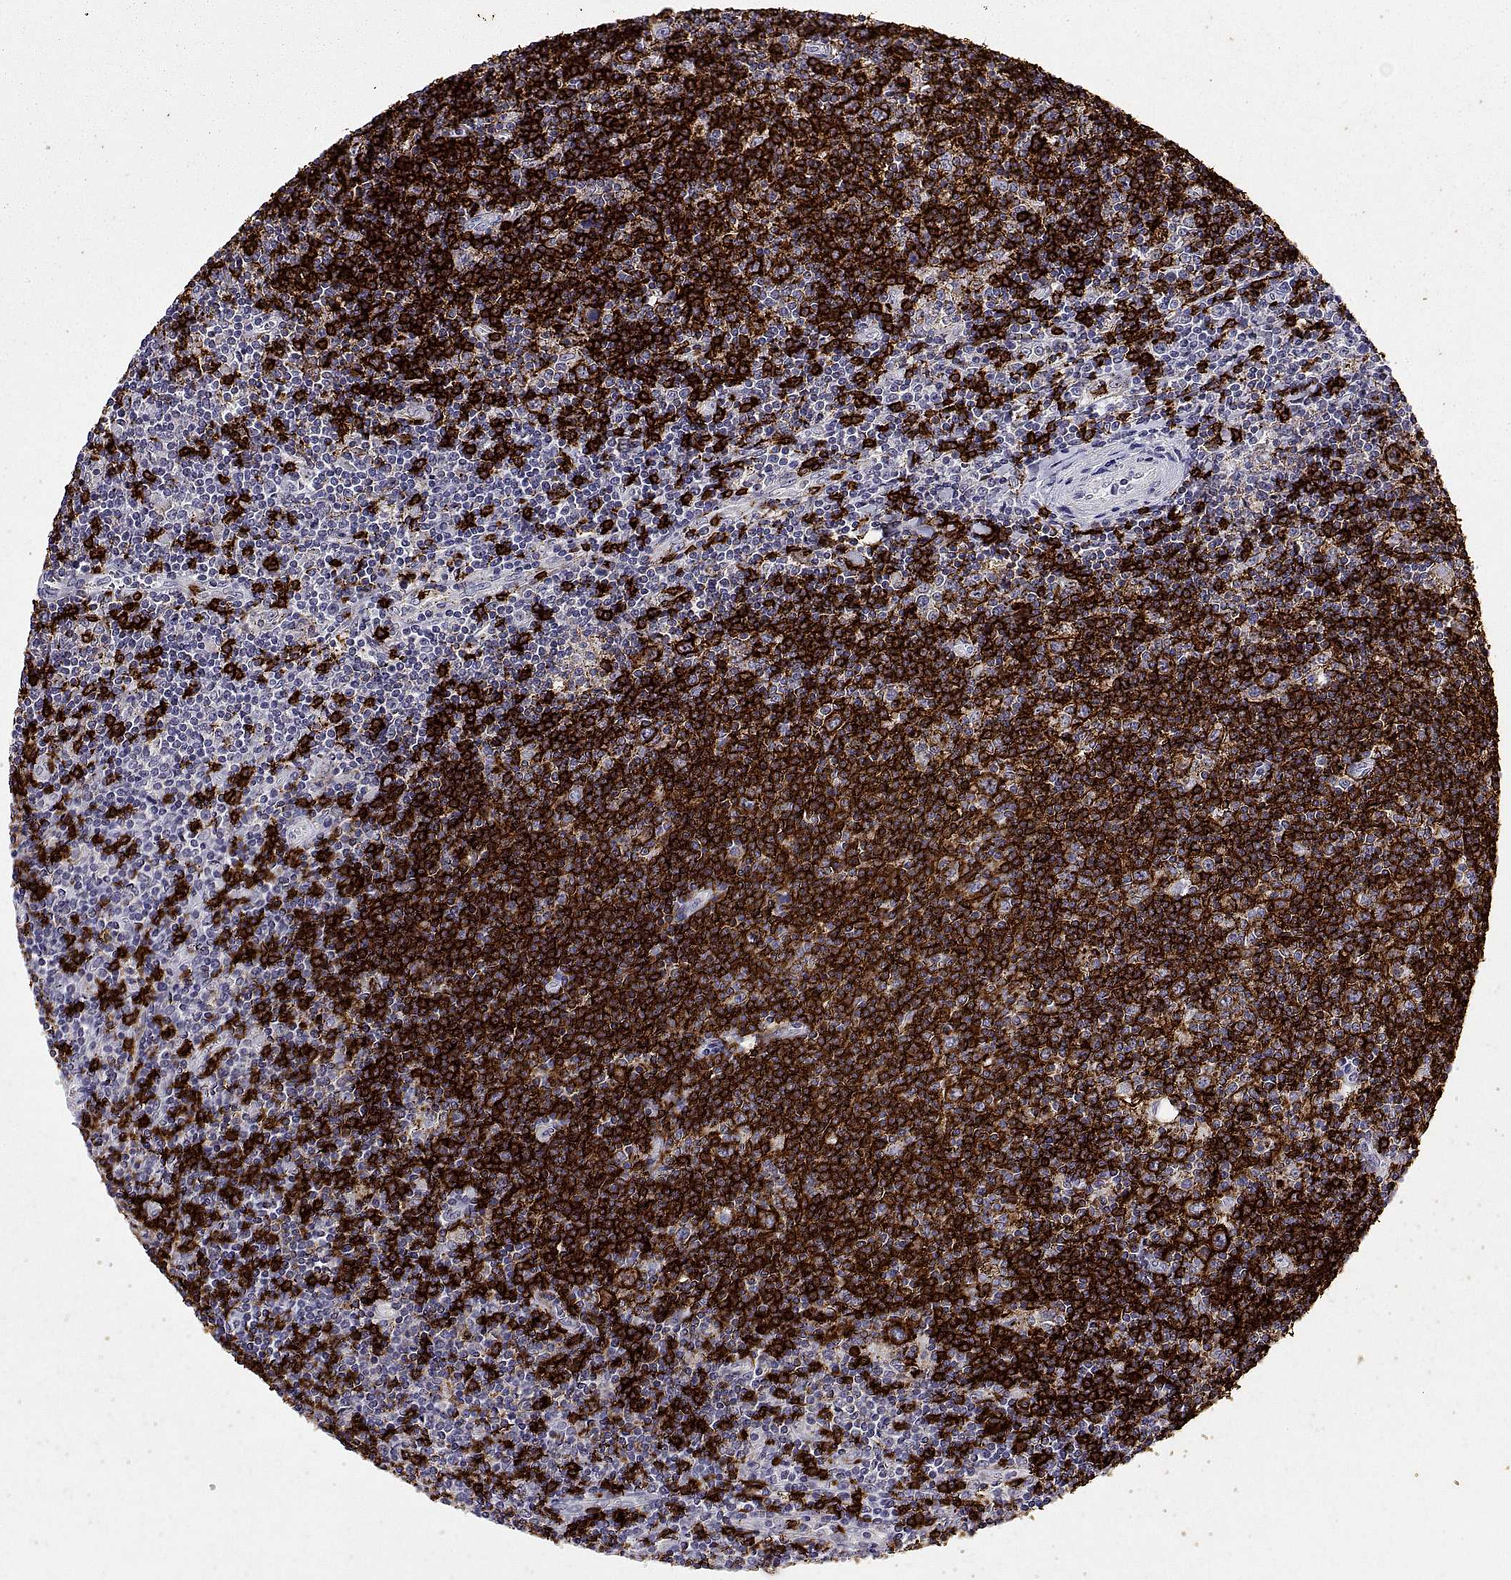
{"staining": {"intensity": "negative", "quantity": "none", "location": "none"}, "tissue": "lymphoma", "cell_type": "Tumor cells", "image_type": "cancer", "snomed": [{"axis": "morphology", "description": "Hodgkin's disease, NOS"}, {"axis": "topography", "description": "Lymph node"}], "caption": "Tumor cells show no significant protein expression in lymphoma.", "gene": "MS4A1", "patient": {"sex": "male", "age": 40}}